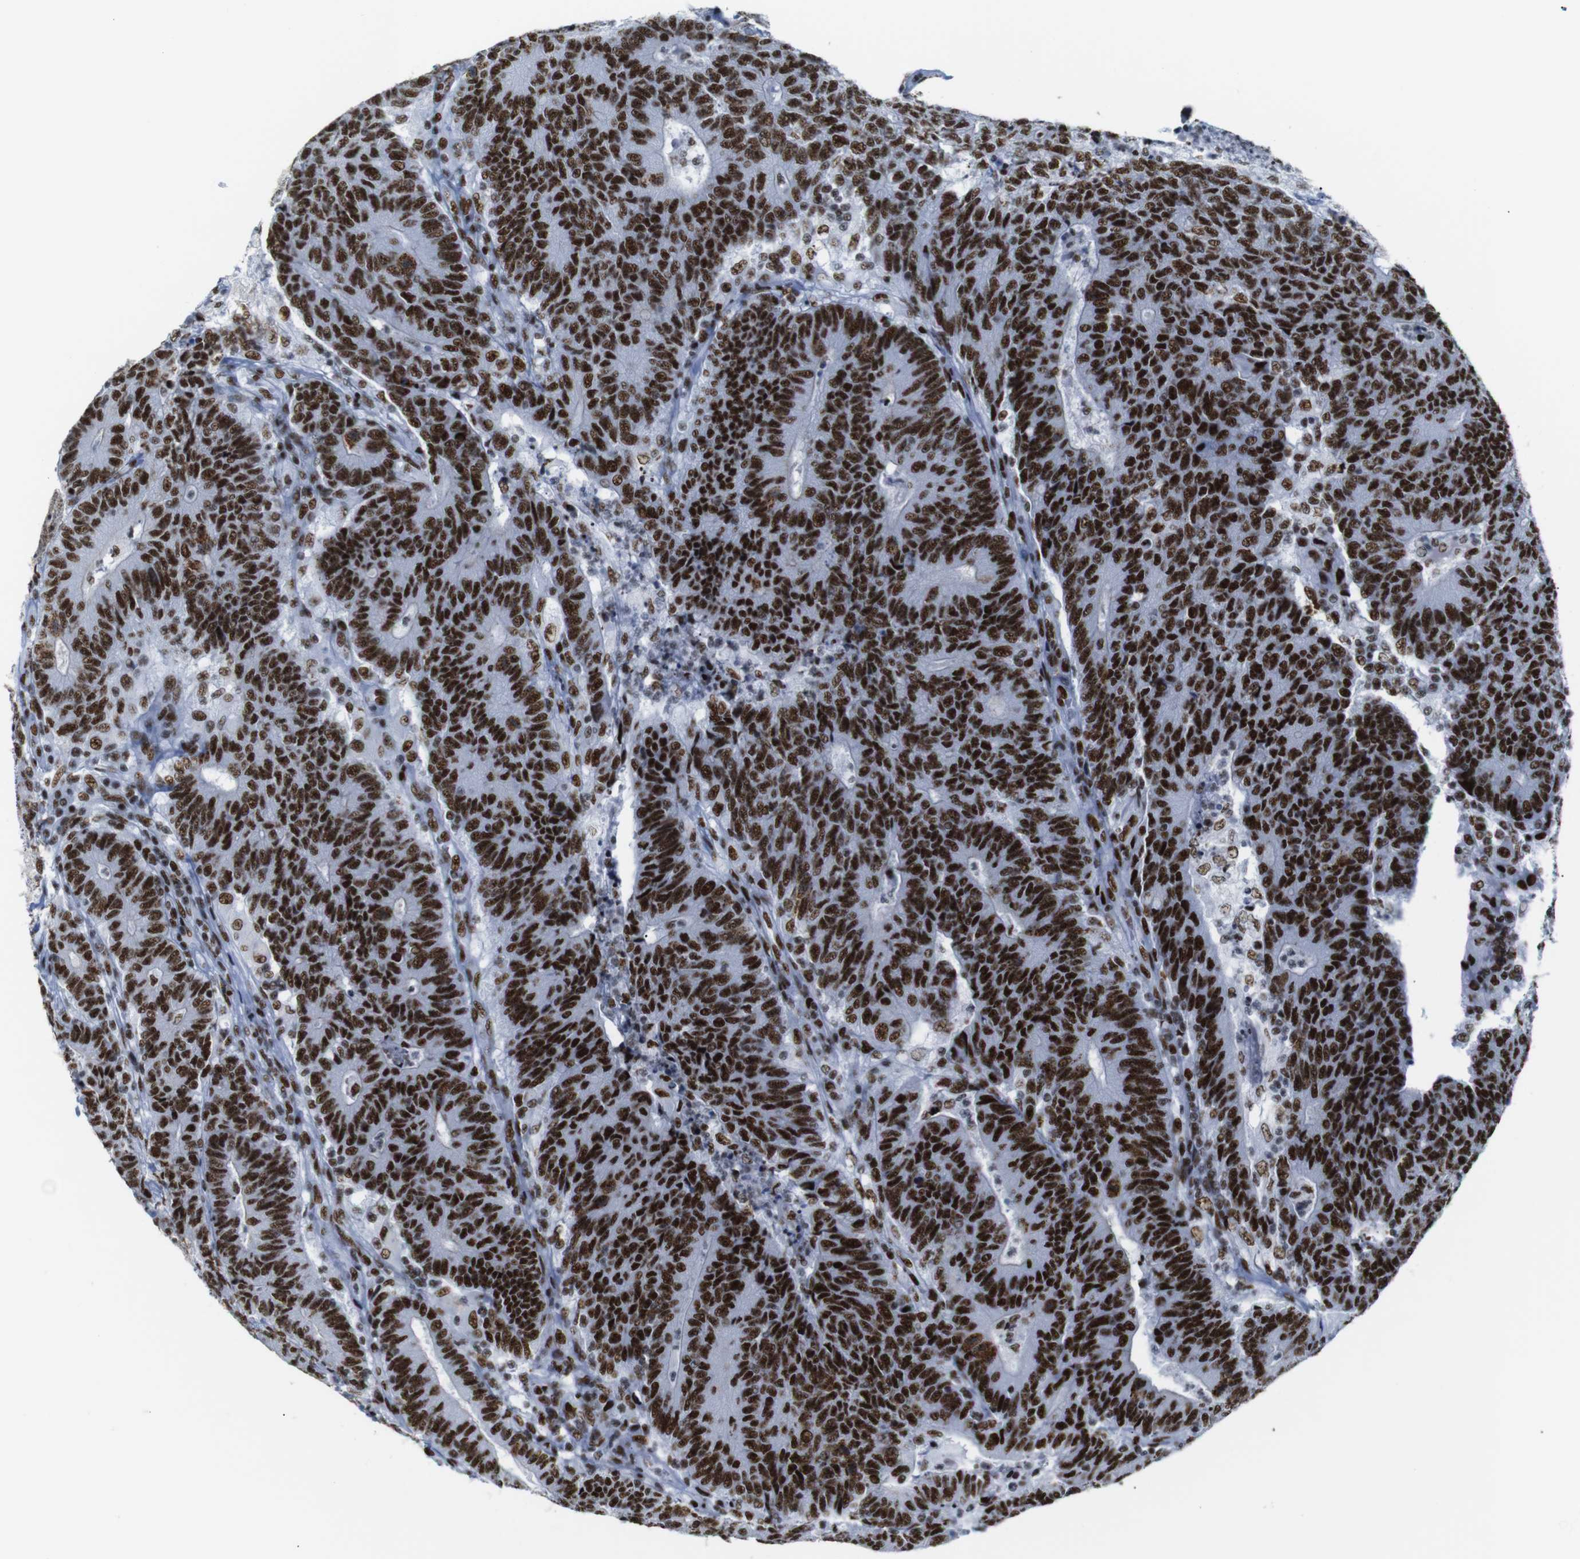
{"staining": {"intensity": "strong", "quantity": ">75%", "location": "nuclear"}, "tissue": "colorectal cancer", "cell_type": "Tumor cells", "image_type": "cancer", "snomed": [{"axis": "morphology", "description": "Normal tissue, NOS"}, {"axis": "morphology", "description": "Adenocarcinoma, NOS"}, {"axis": "topography", "description": "Colon"}], "caption": "Tumor cells display high levels of strong nuclear positivity in approximately >75% of cells in colorectal cancer (adenocarcinoma).", "gene": "TRA2B", "patient": {"sex": "female", "age": 75}}